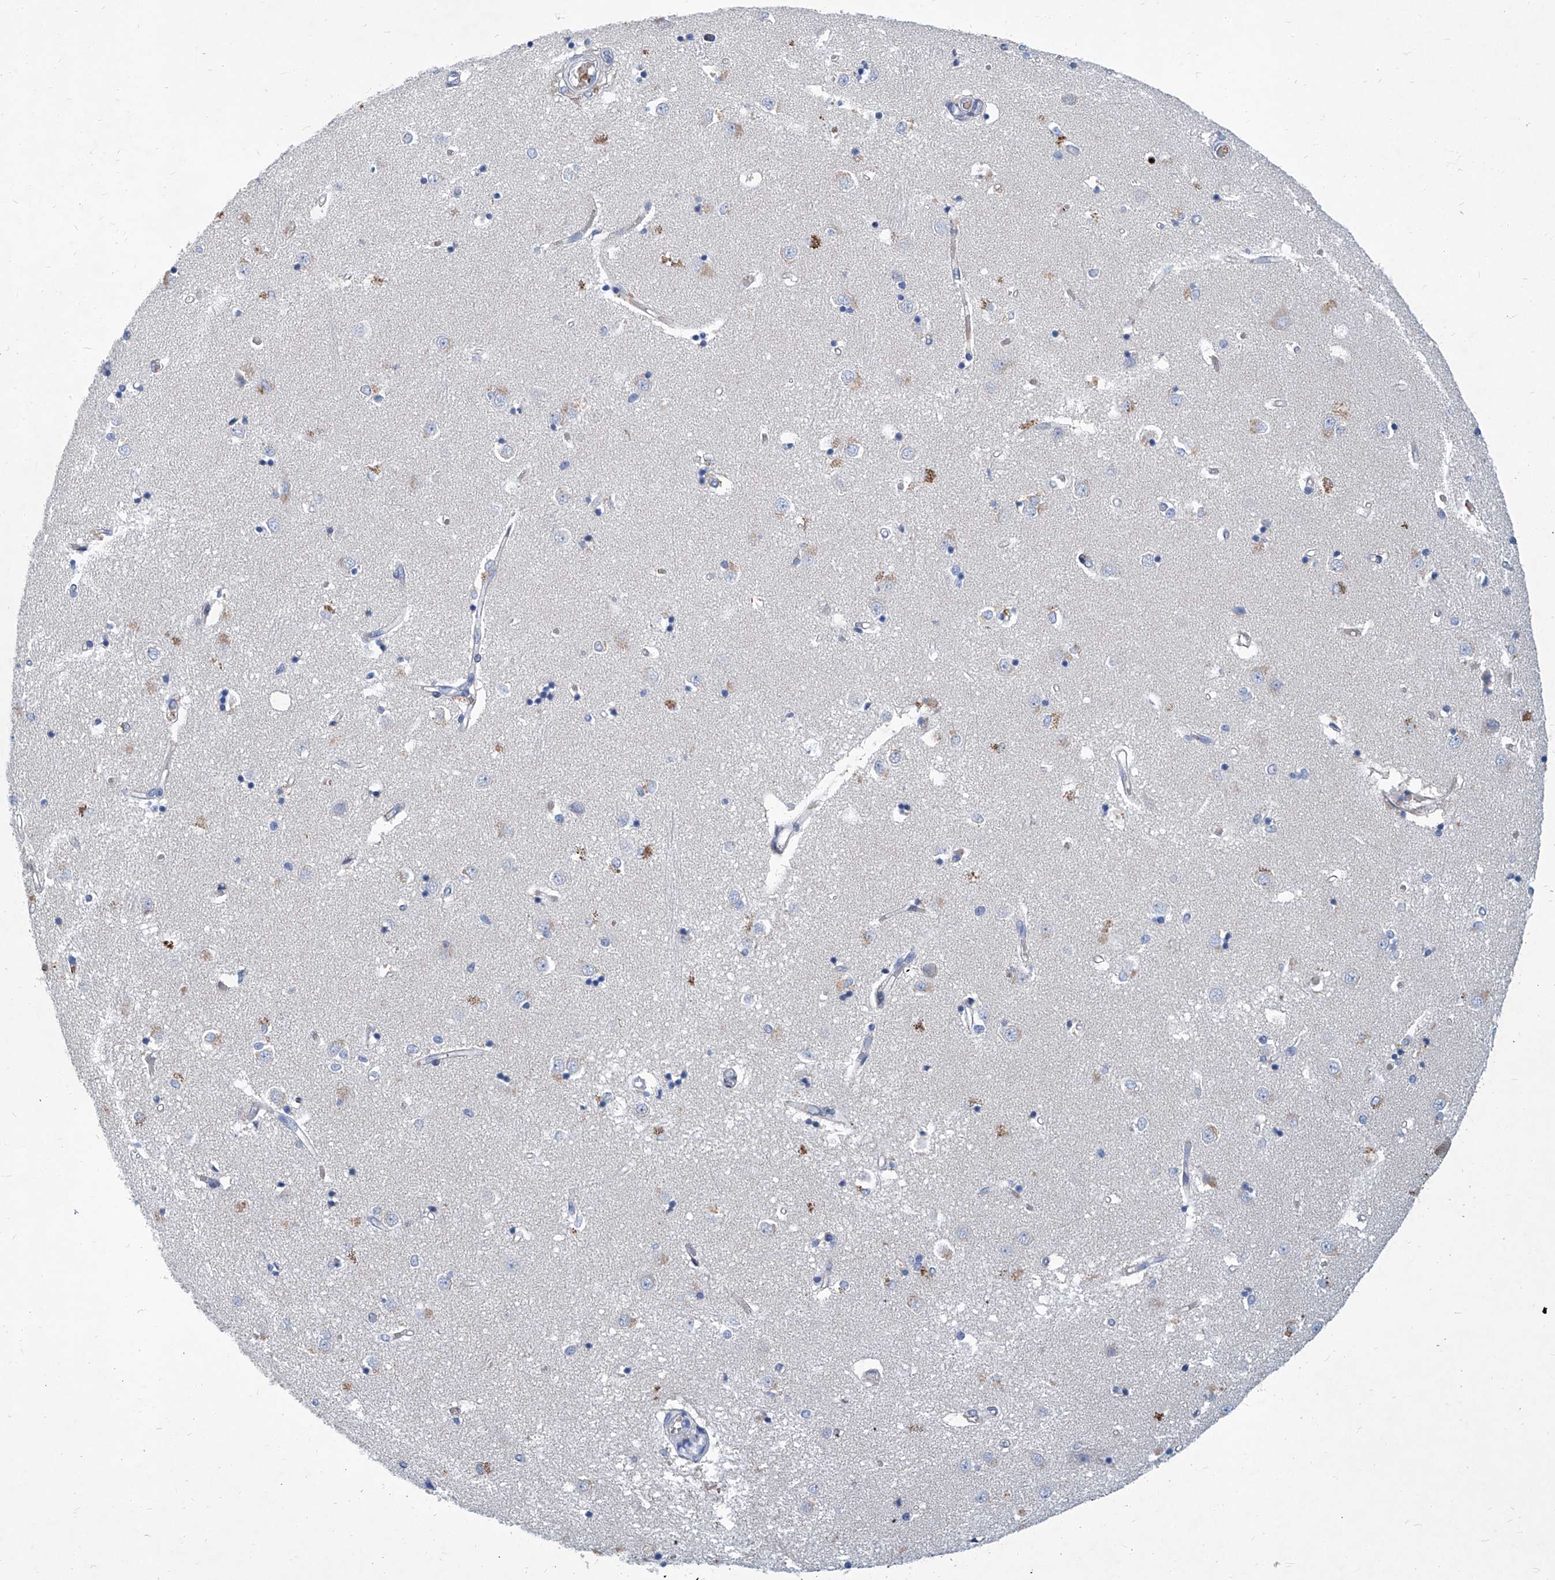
{"staining": {"intensity": "negative", "quantity": "none", "location": "none"}, "tissue": "caudate", "cell_type": "Glial cells", "image_type": "normal", "snomed": [{"axis": "morphology", "description": "Normal tissue, NOS"}, {"axis": "topography", "description": "Lateral ventricle wall"}], "caption": "High power microscopy histopathology image of an immunohistochemistry (IHC) histopathology image of normal caudate, revealing no significant positivity in glial cells.", "gene": "FPR2", "patient": {"sex": "male", "age": 45}}